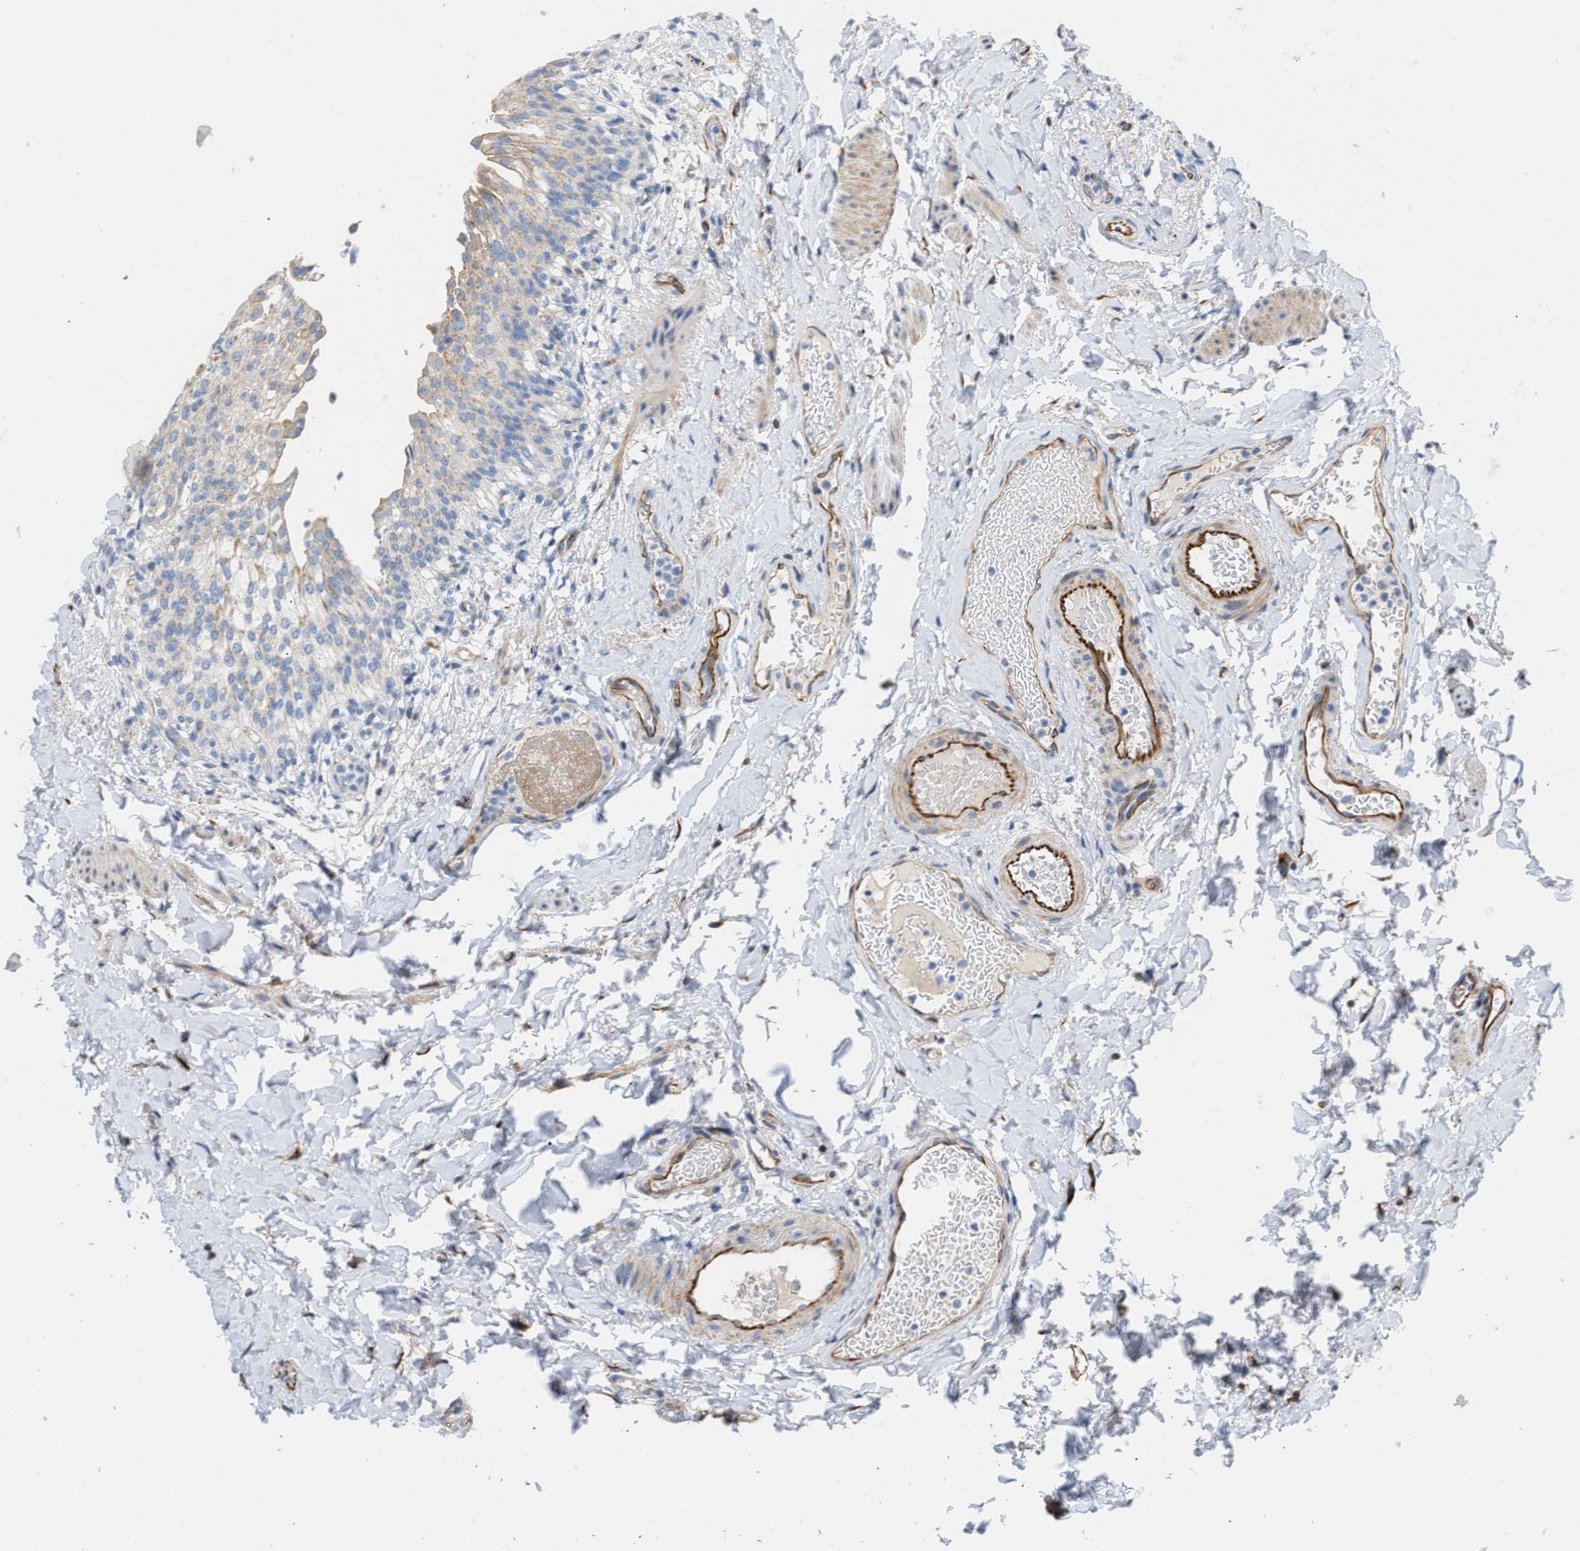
{"staining": {"intensity": "strong", "quantity": "25%-75%", "location": "cytoplasmic/membranous"}, "tissue": "urinary bladder", "cell_type": "Urothelial cells", "image_type": "normal", "snomed": [{"axis": "morphology", "description": "Normal tissue, NOS"}, {"axis": "topography", "description": "Urinary bladder"}], "caption": "Strong cytoplasmic/membranous staining is seen in approximately 25%-75% of urothelial cells in benign urinary bladder.", "gene": "TFPI", "patient": {"sex": "female", "age": 60}}